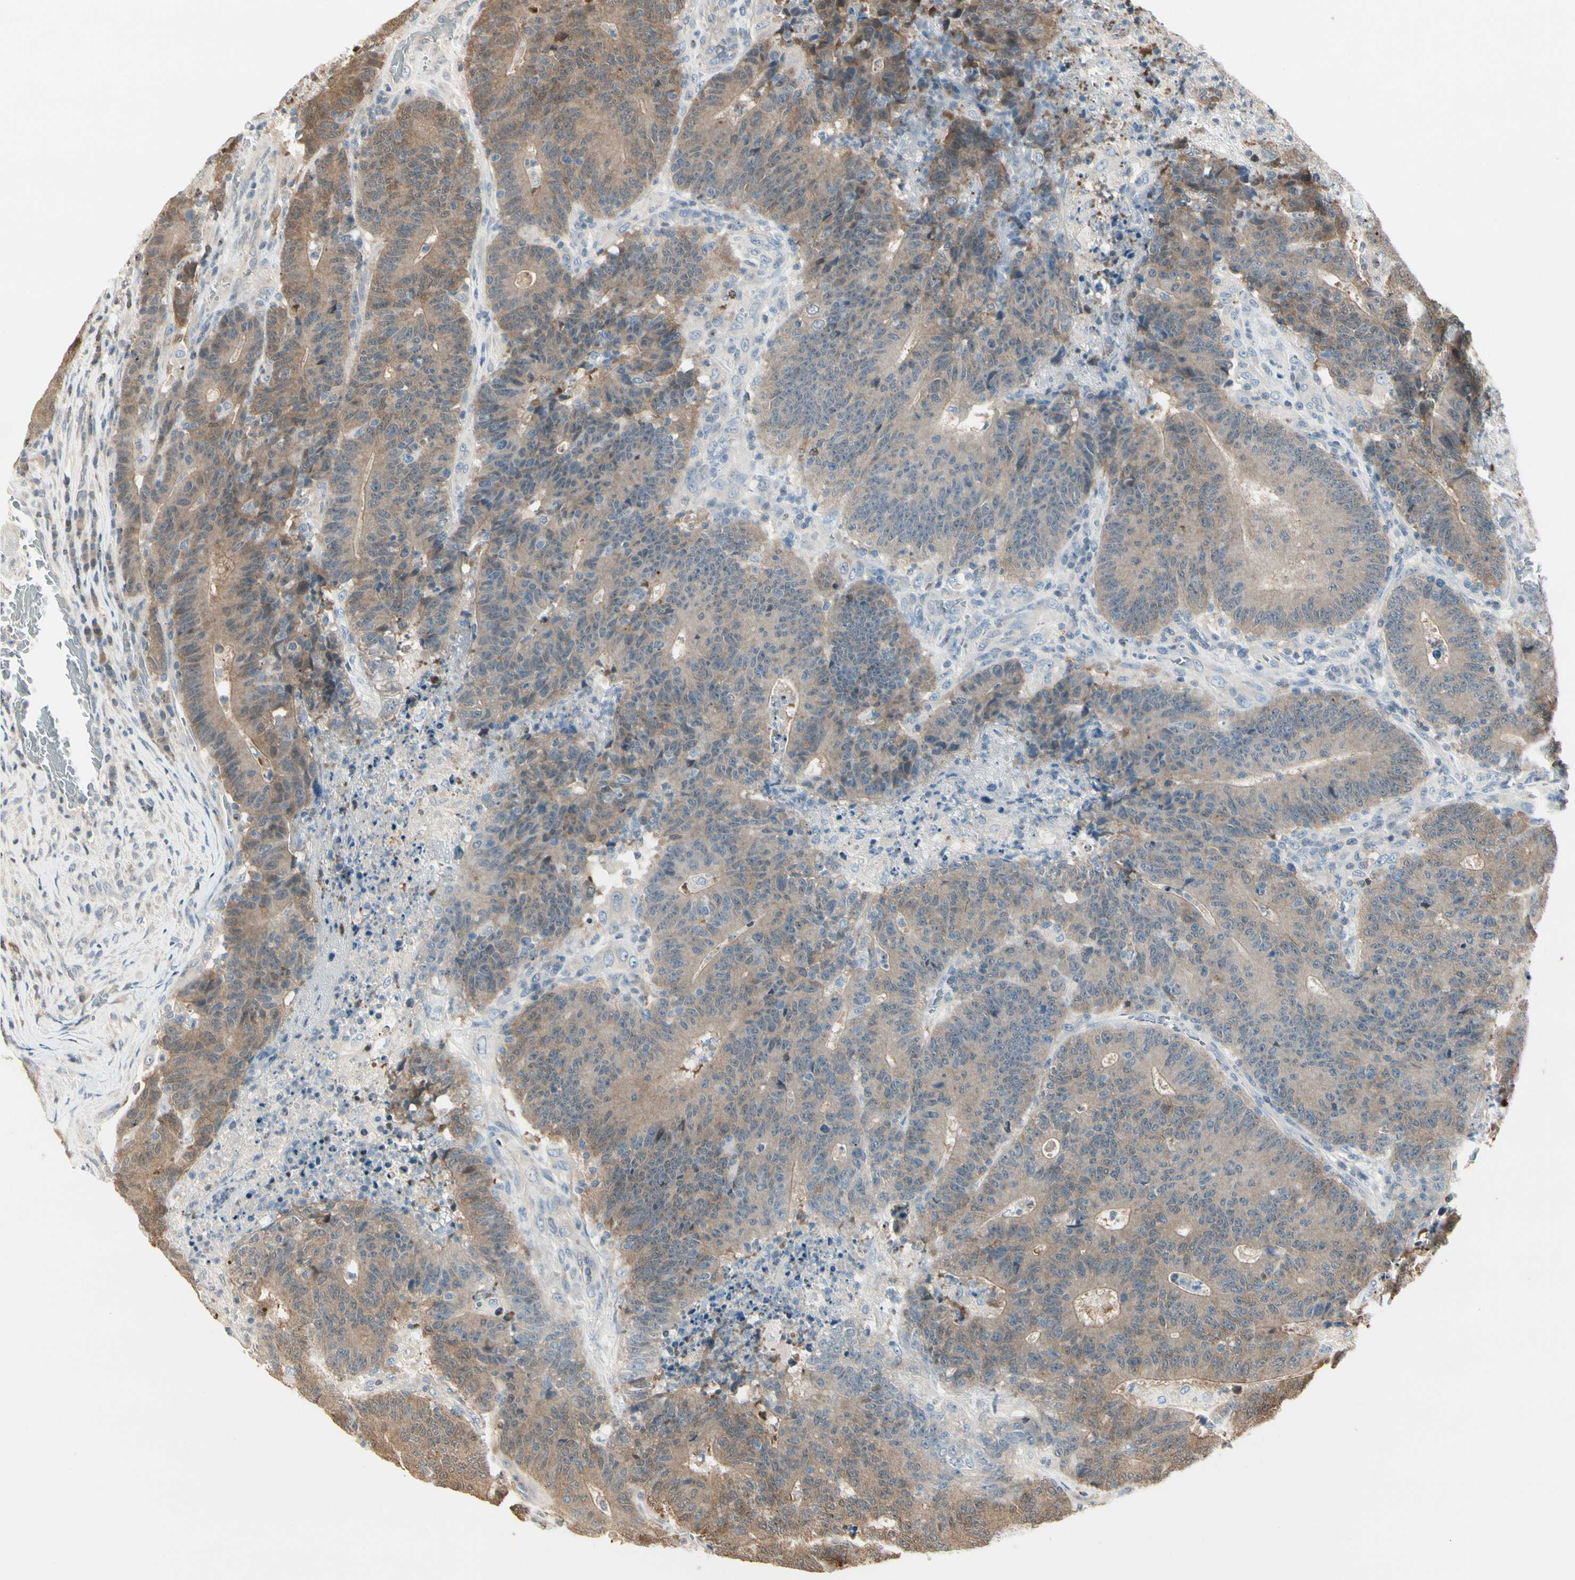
{"staining": {"intensity": "weak", "quantity": ">75%", "location": "cytoplasmic/membranous"}, "tissue": "colorectal cancer", "cell_type": "Tumor cells", "image_type": "cancer", "snomed": [{"axis": "morphology", "description": "Normal tissue, NOS"}, {"axis": "morphology", "description": "Adenocarcinoma, NOS"}, {"axis": "topography", "description": "Colon"}], "caption": "The photomicrograph displays immunohistochemical staining of adenocarcinoma (colorectal). There is weak cytoplasmic/membranous positivity is present in about >75% of tumor cells.", "gene": "EVC", "patient": {"sex": "female", "age": 75}}